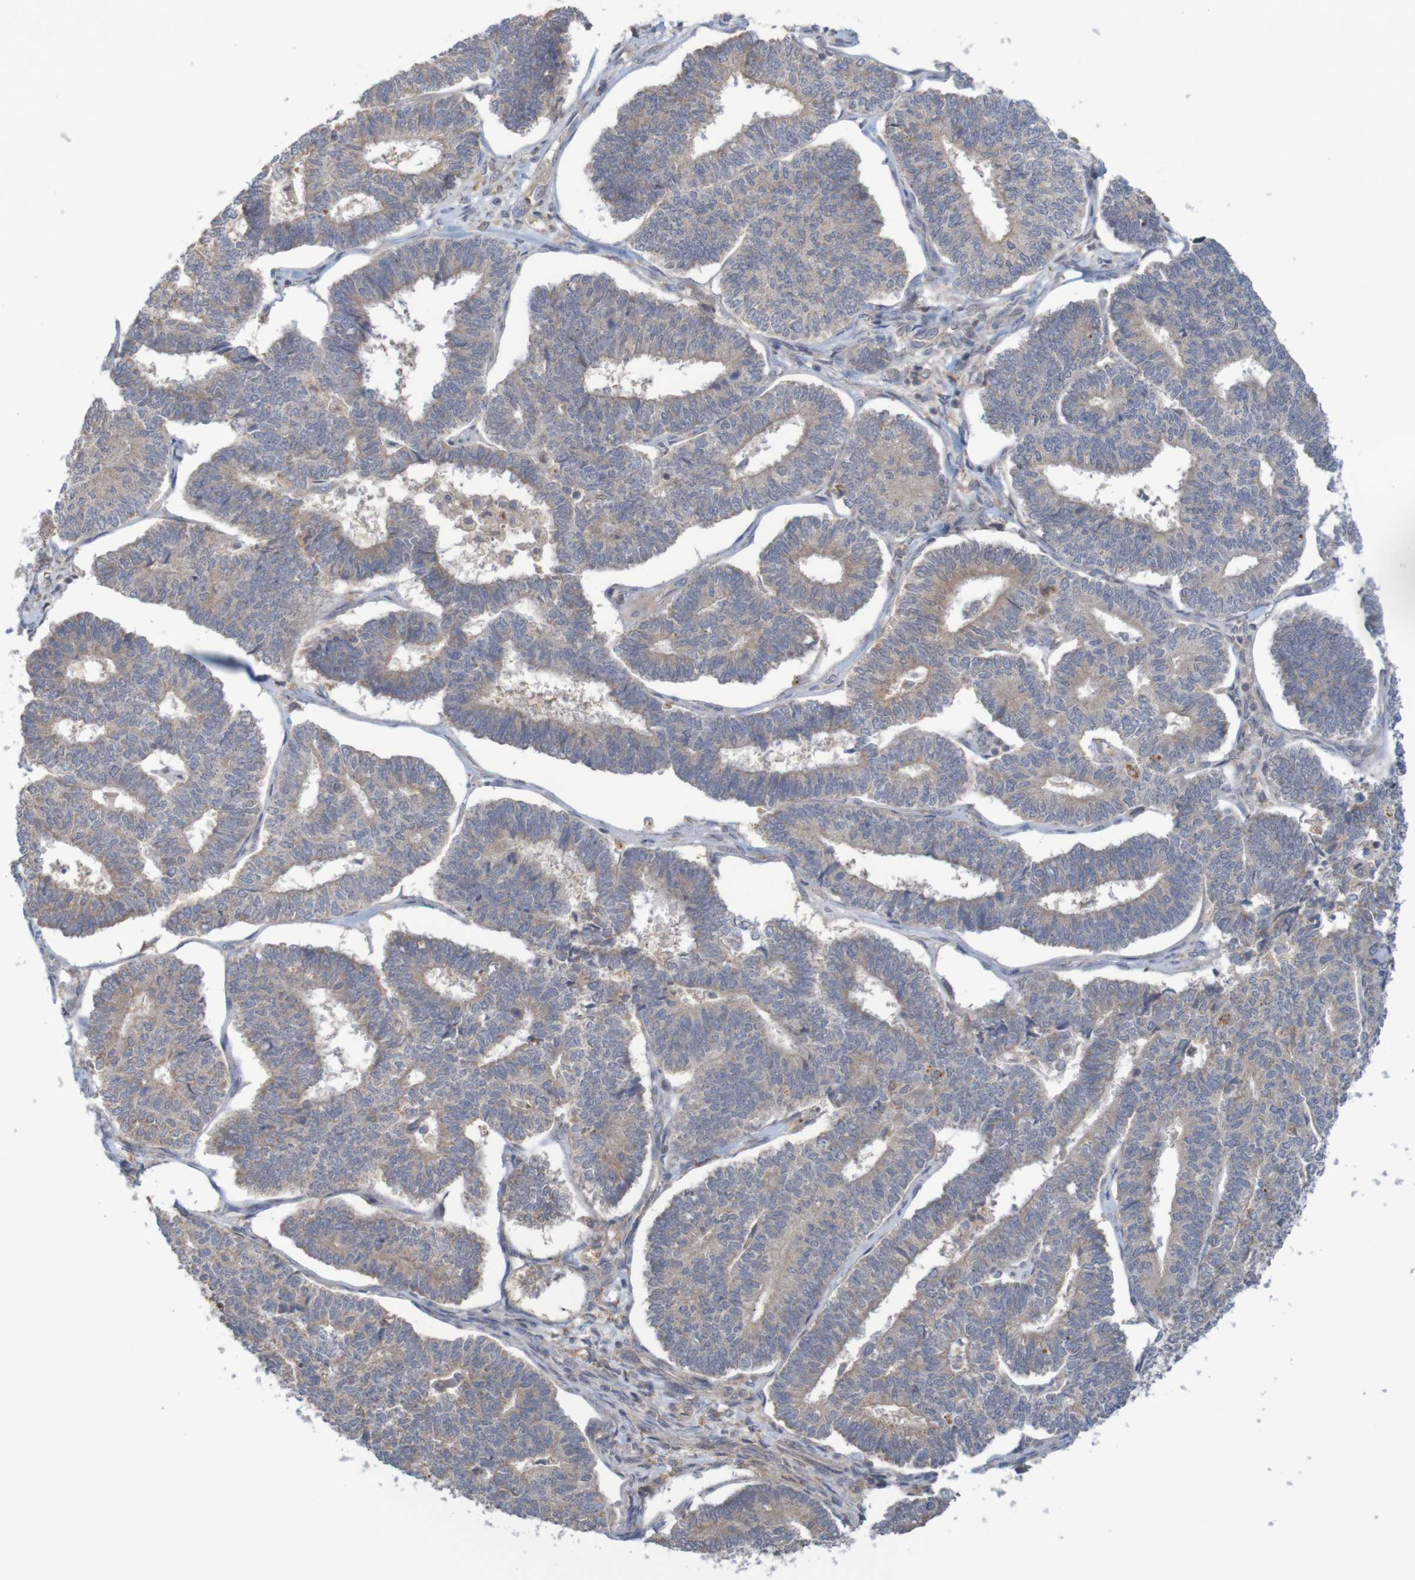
{"staining": {"intensity": "weak", "quantity": ">75%", "location": "cytoplasmic/membranous"}, "tissue": "endometrial cancer", "cell_type": "Tumor cells", "image_type": "cancer", "snomed": [{"axis": "morphology", "description": "Adenocarcinoma, NOS"}, {"axis": "topography", "description": "Endometrium"}], "caption": "This image demonstrates IHC staining of endometrial cancer, with low weak cytoplasmic/membranous staining in approximately >75% of tumor cells.", "gene": "ANKK1", "patient": {"sex": "female", "age": 70}}